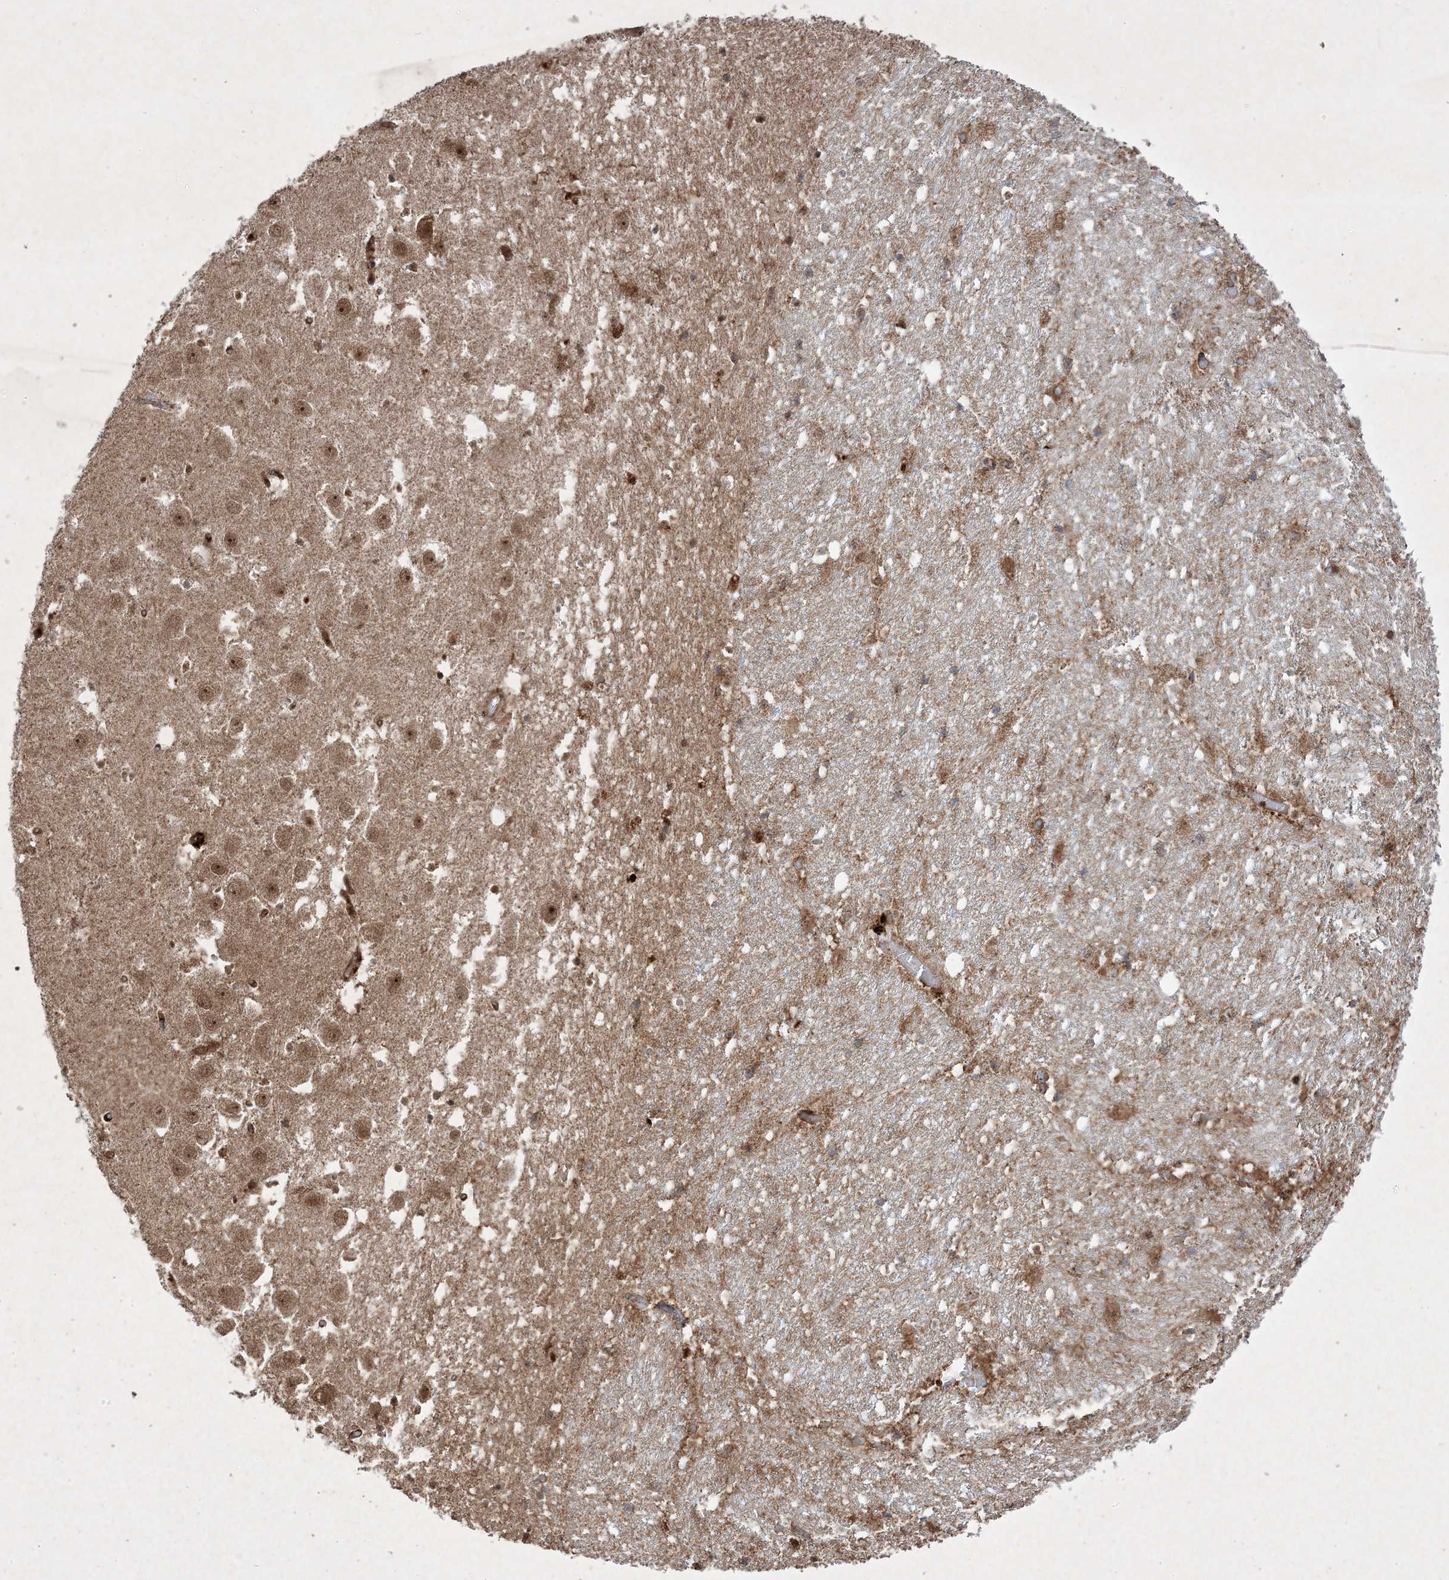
{"staining": {"intensity": "moderate", "quantity": ">75%", "location": "cytoplasmic/membranous,nuclear"}, "tissue": "hippocampus", "cell_type": "Glial cells", "image_type": "normal", "snomed": [{"axis": "morphology", "description": "Normal tissue, NOS"}, {"axis": "topography", "description": "Hippocampus"}], "caption": "IHC histopathology image of normal human hippocampus stained for a protein (brown), which reveals medium levels of moderate cytoplasmic/membranous,nuclear expression in about >75% of glial cells.", "gene": "PLEKHM2", "patient": {"sex": "female", "age": 52}}